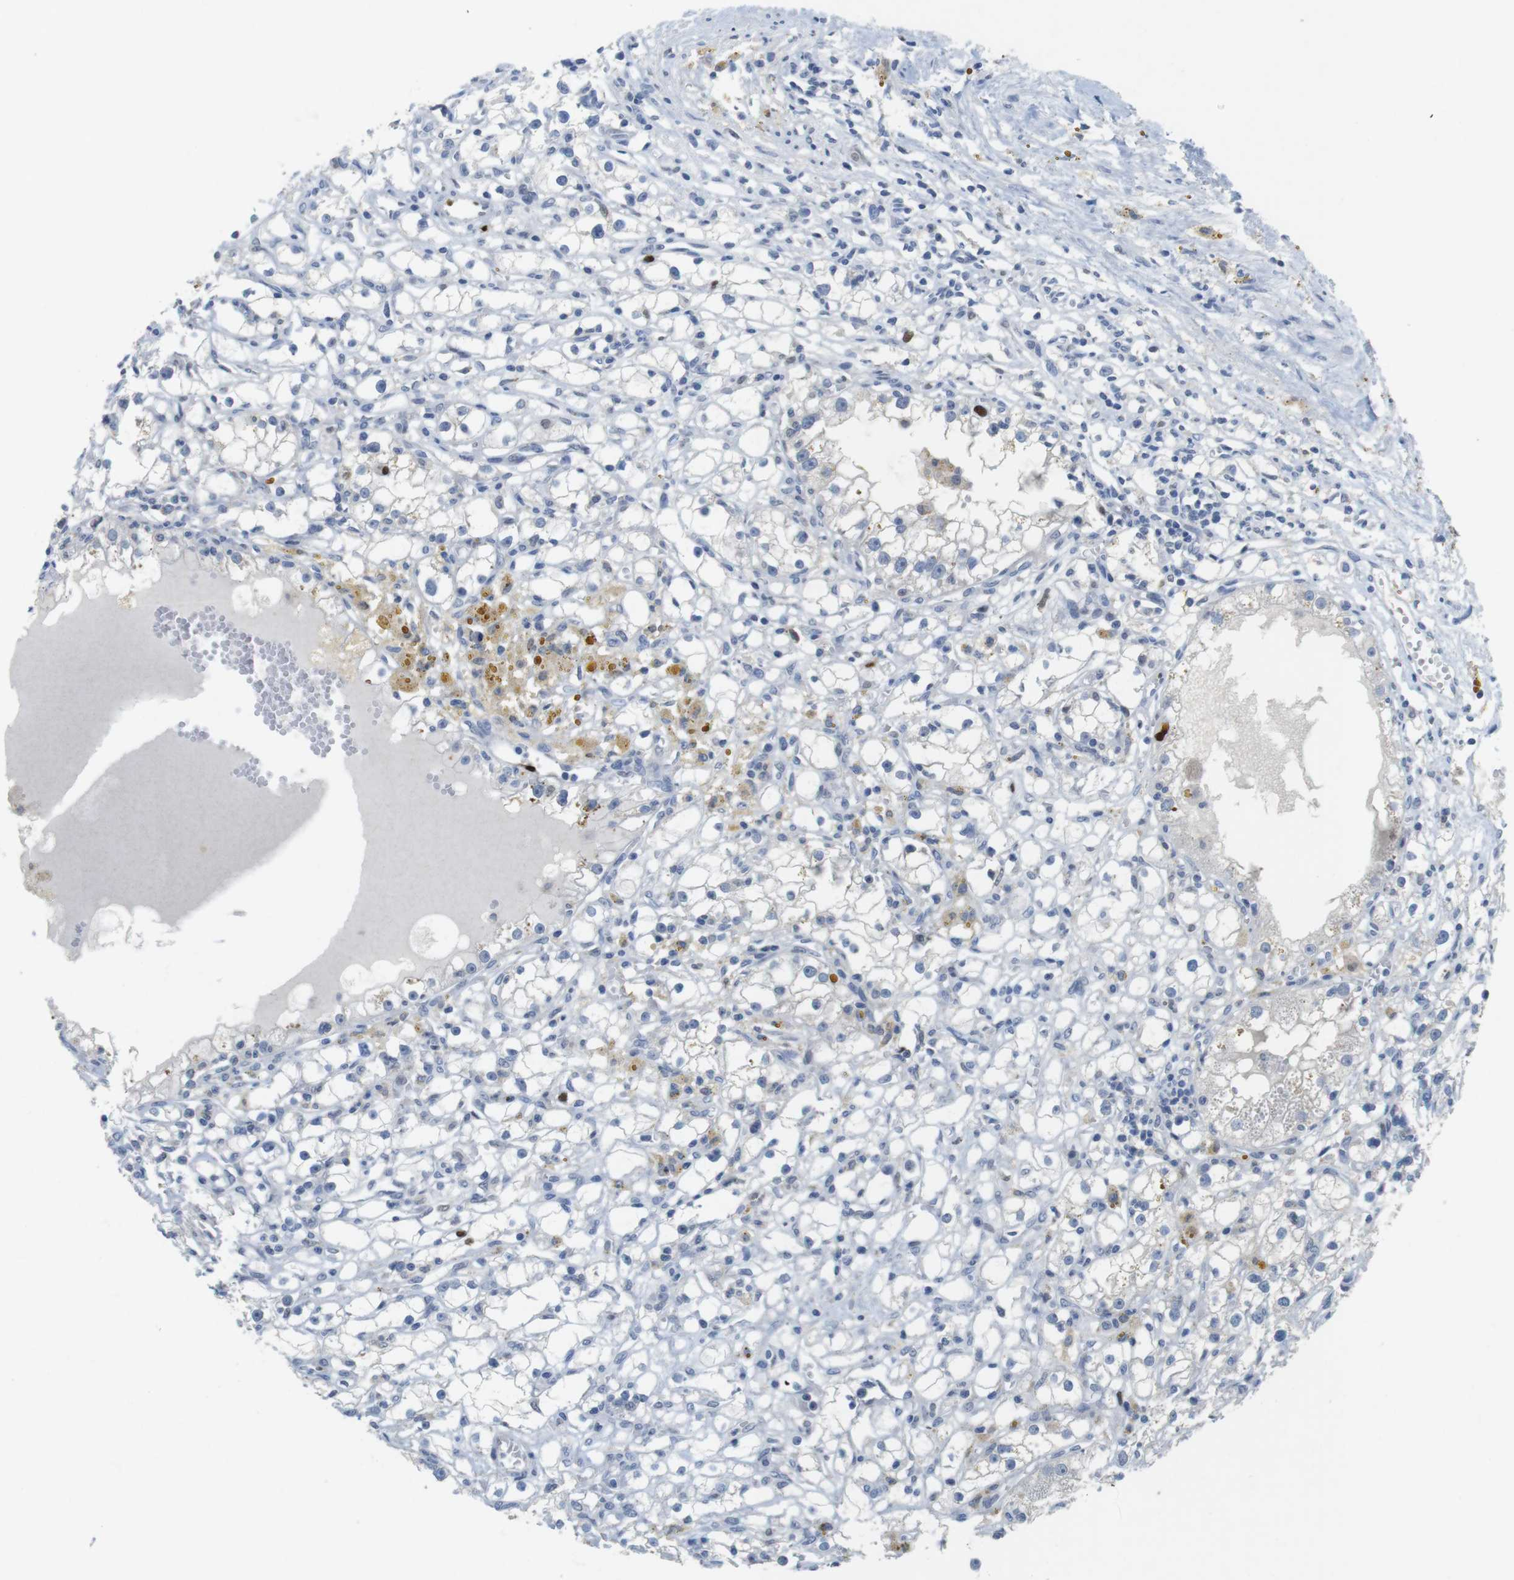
{"staining": {"intensity": "negative", "quantity": "none", "location": "none"}, "tissue": "renal cancer", "cell_type": "Tumor cells", "image_type": "cancer", "snomed": [{"axis": "morphology", "description": "Adenocarcinoma, NOS"}, {"axis": "topography", "description": "Kidney"}], "caption": "This photomicrograph is of adenocarcinoma (renal) stained with immunohistochemistry to label a protein in brown with the nuclei are counter-stained blue. There is no staining in tumor cells.", "gene": "KPNA2", "patient": {"sex": "male", "age": 56}}